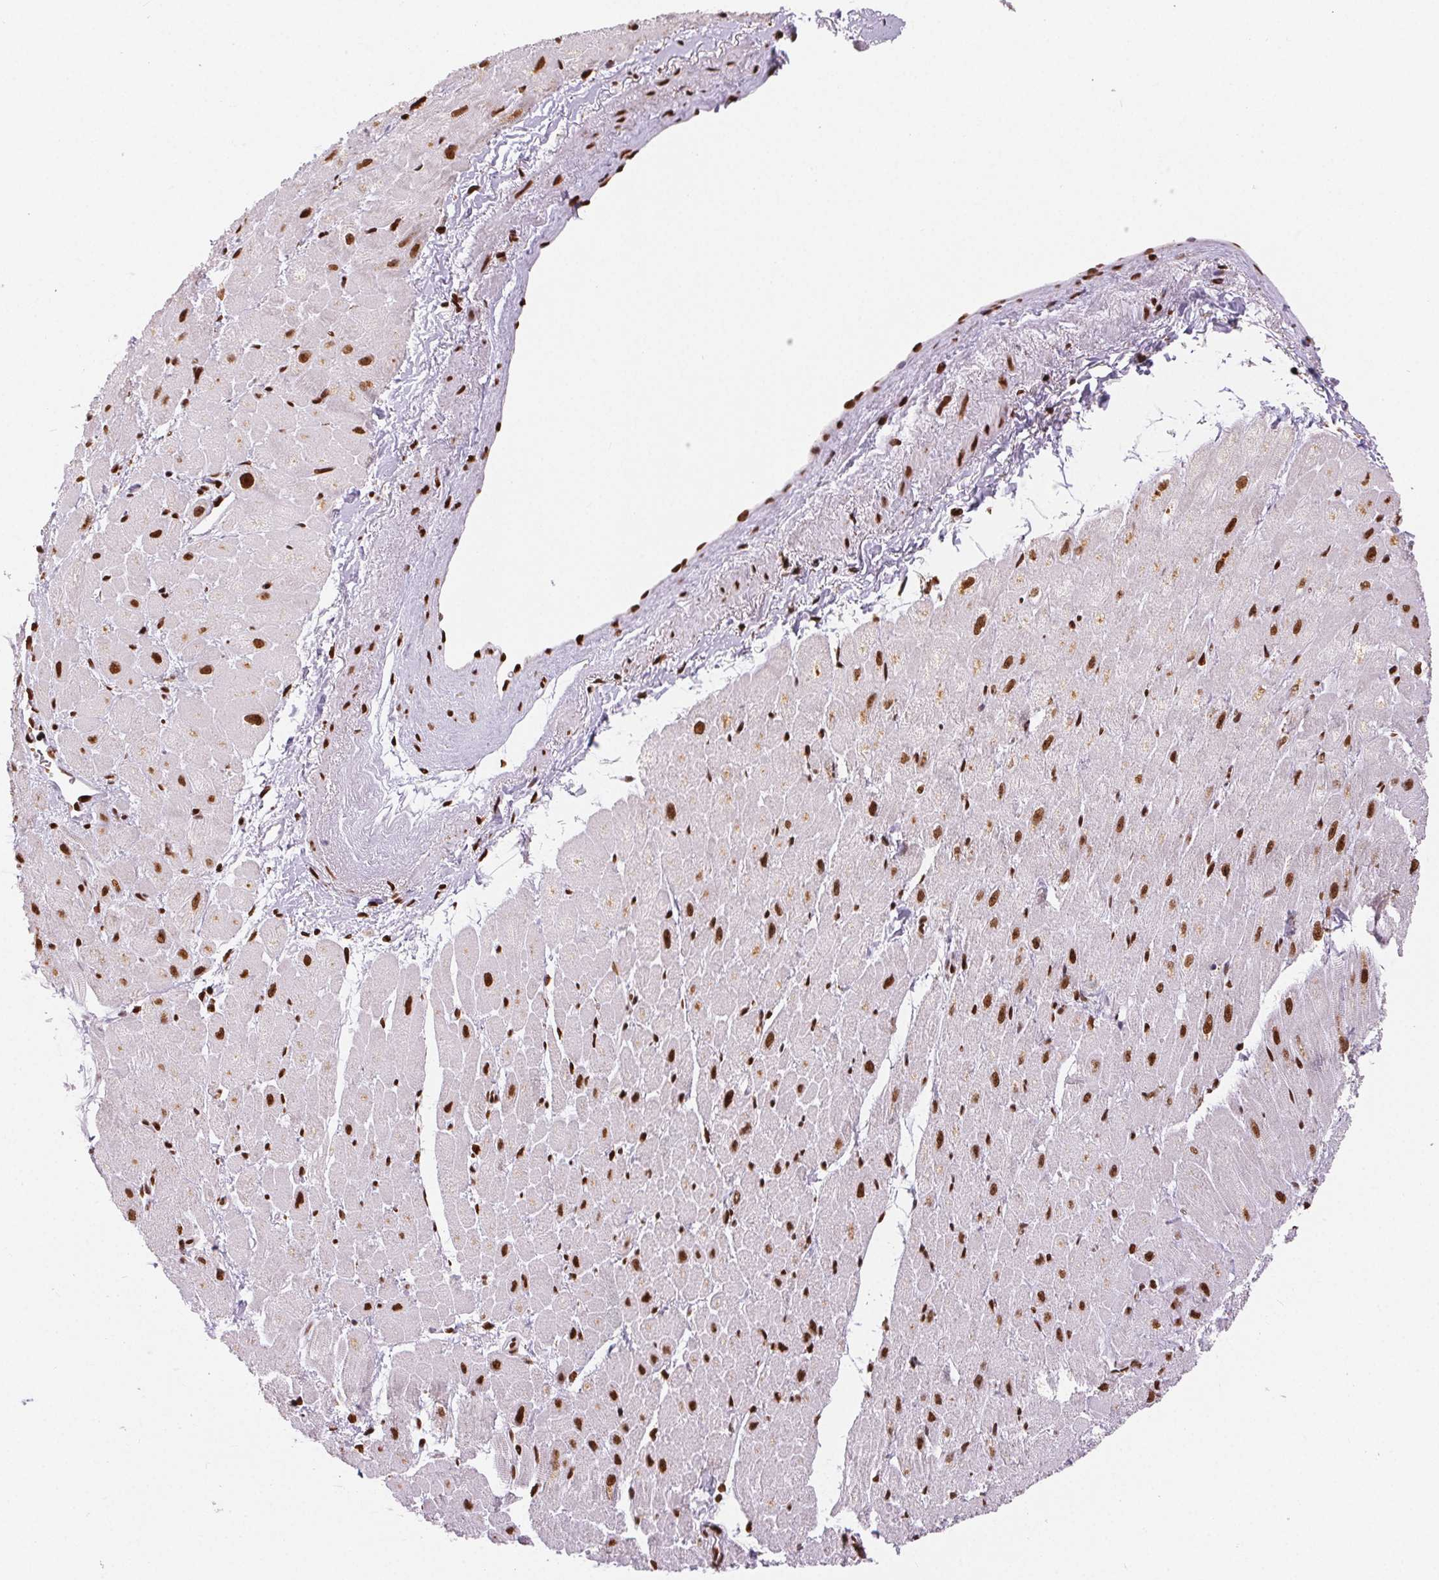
{"staining": {"intensity": "strong", "quantity": ">75%", "location": "nuclear"}, "tissue": "heart muscle", "cell_type": "Cardiomyocytes", "image_type": "normal", "snomed": [{"axis": "morphology", "description": "Normal tissue, NOS"}, {"axis": "topography", "description": "Heart"}], "caption": "High-power microscopy captured an immunohistochemistry micrograph of normal heart muscle, revealing strong nuclear expression in about >75% of cardiomyocytes.", "gene": "ZNF80", "patient": {"sex": "male", "age": 62}}